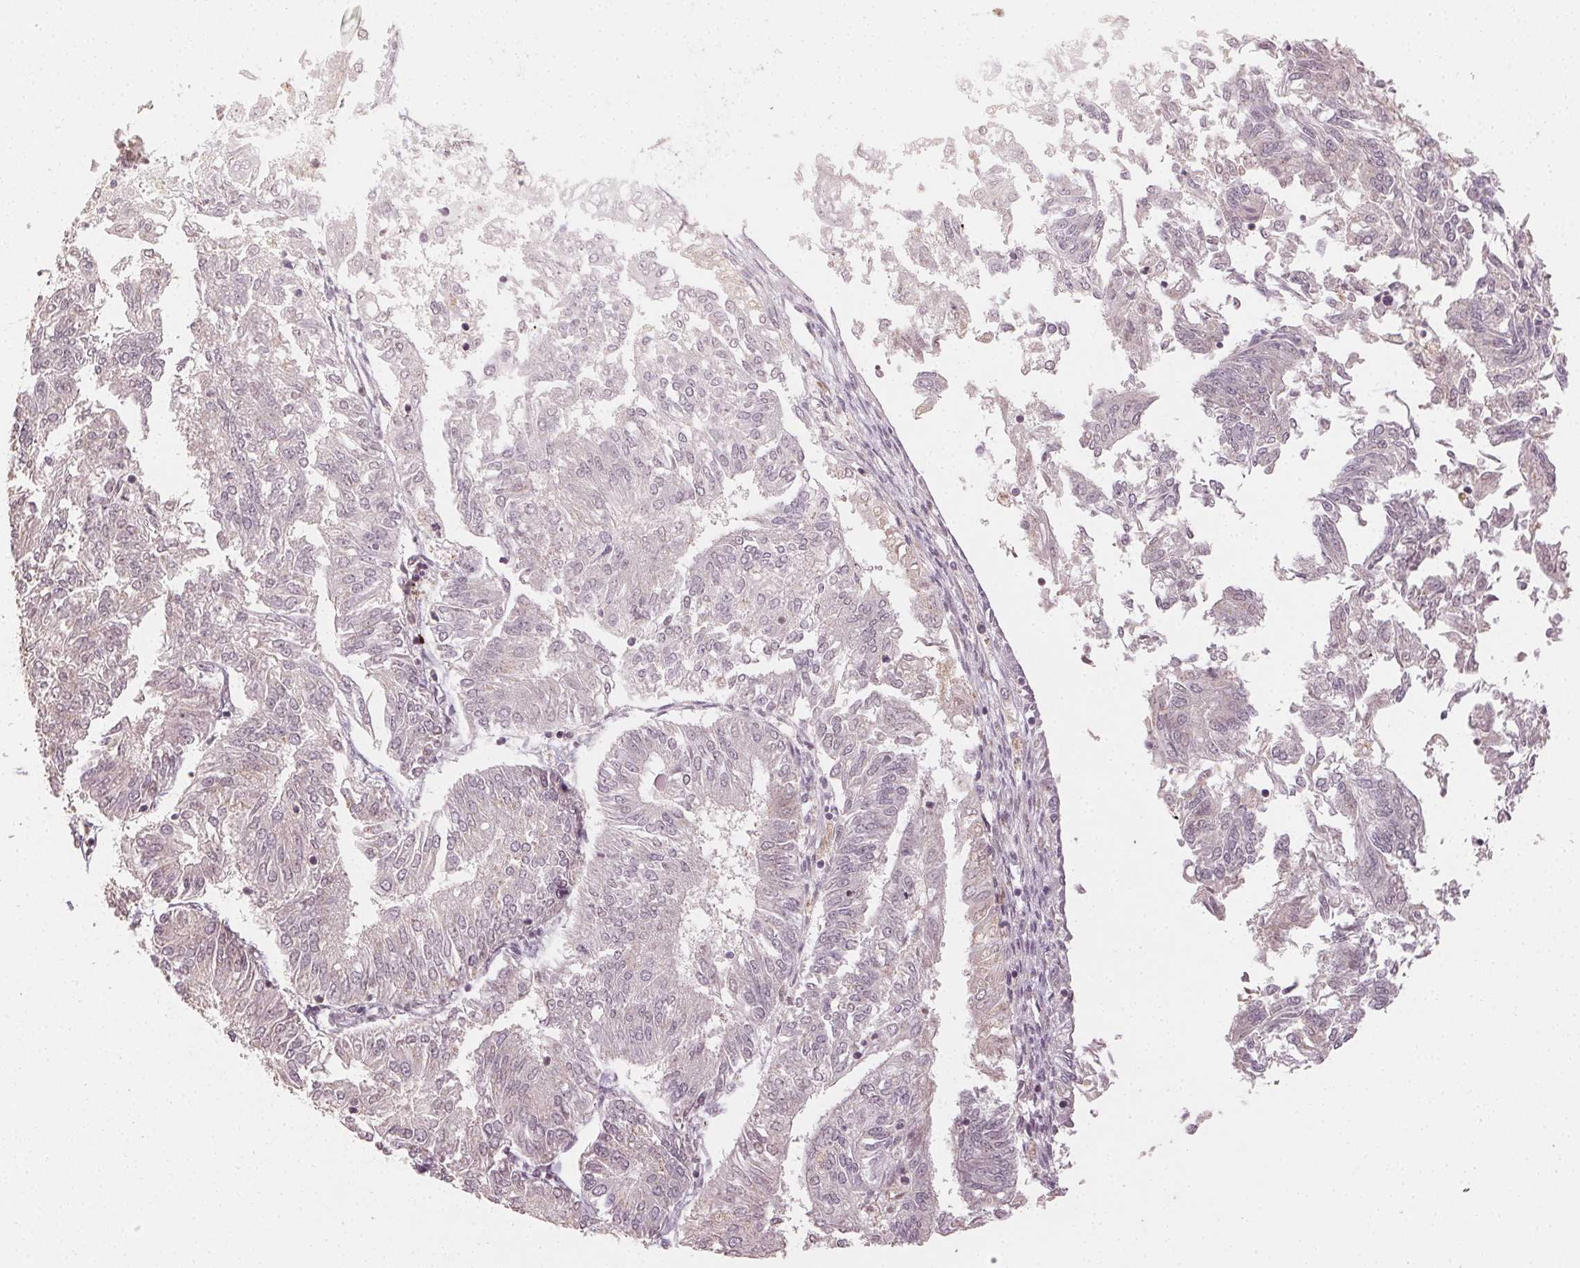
{"staining": {"intensity": "negative", "quantity": "none", "location": "none"}, "tissue": "endometrial cancer", "cell_type": "Tumor cells", "image_type": "cancer", "snomed": [{"axis": "morphology", "description": "Adenocarcinoma, NOS"}, {"axis": "topography", "description": "Endometrium"}], "caption": "Endometrial cancer (adenocarcinoma) was stained to show a protein in brown. There is no significant expression in tumor cells.", "gene": "MAPK14", "patient": {"sex": "female", "age": 58}}